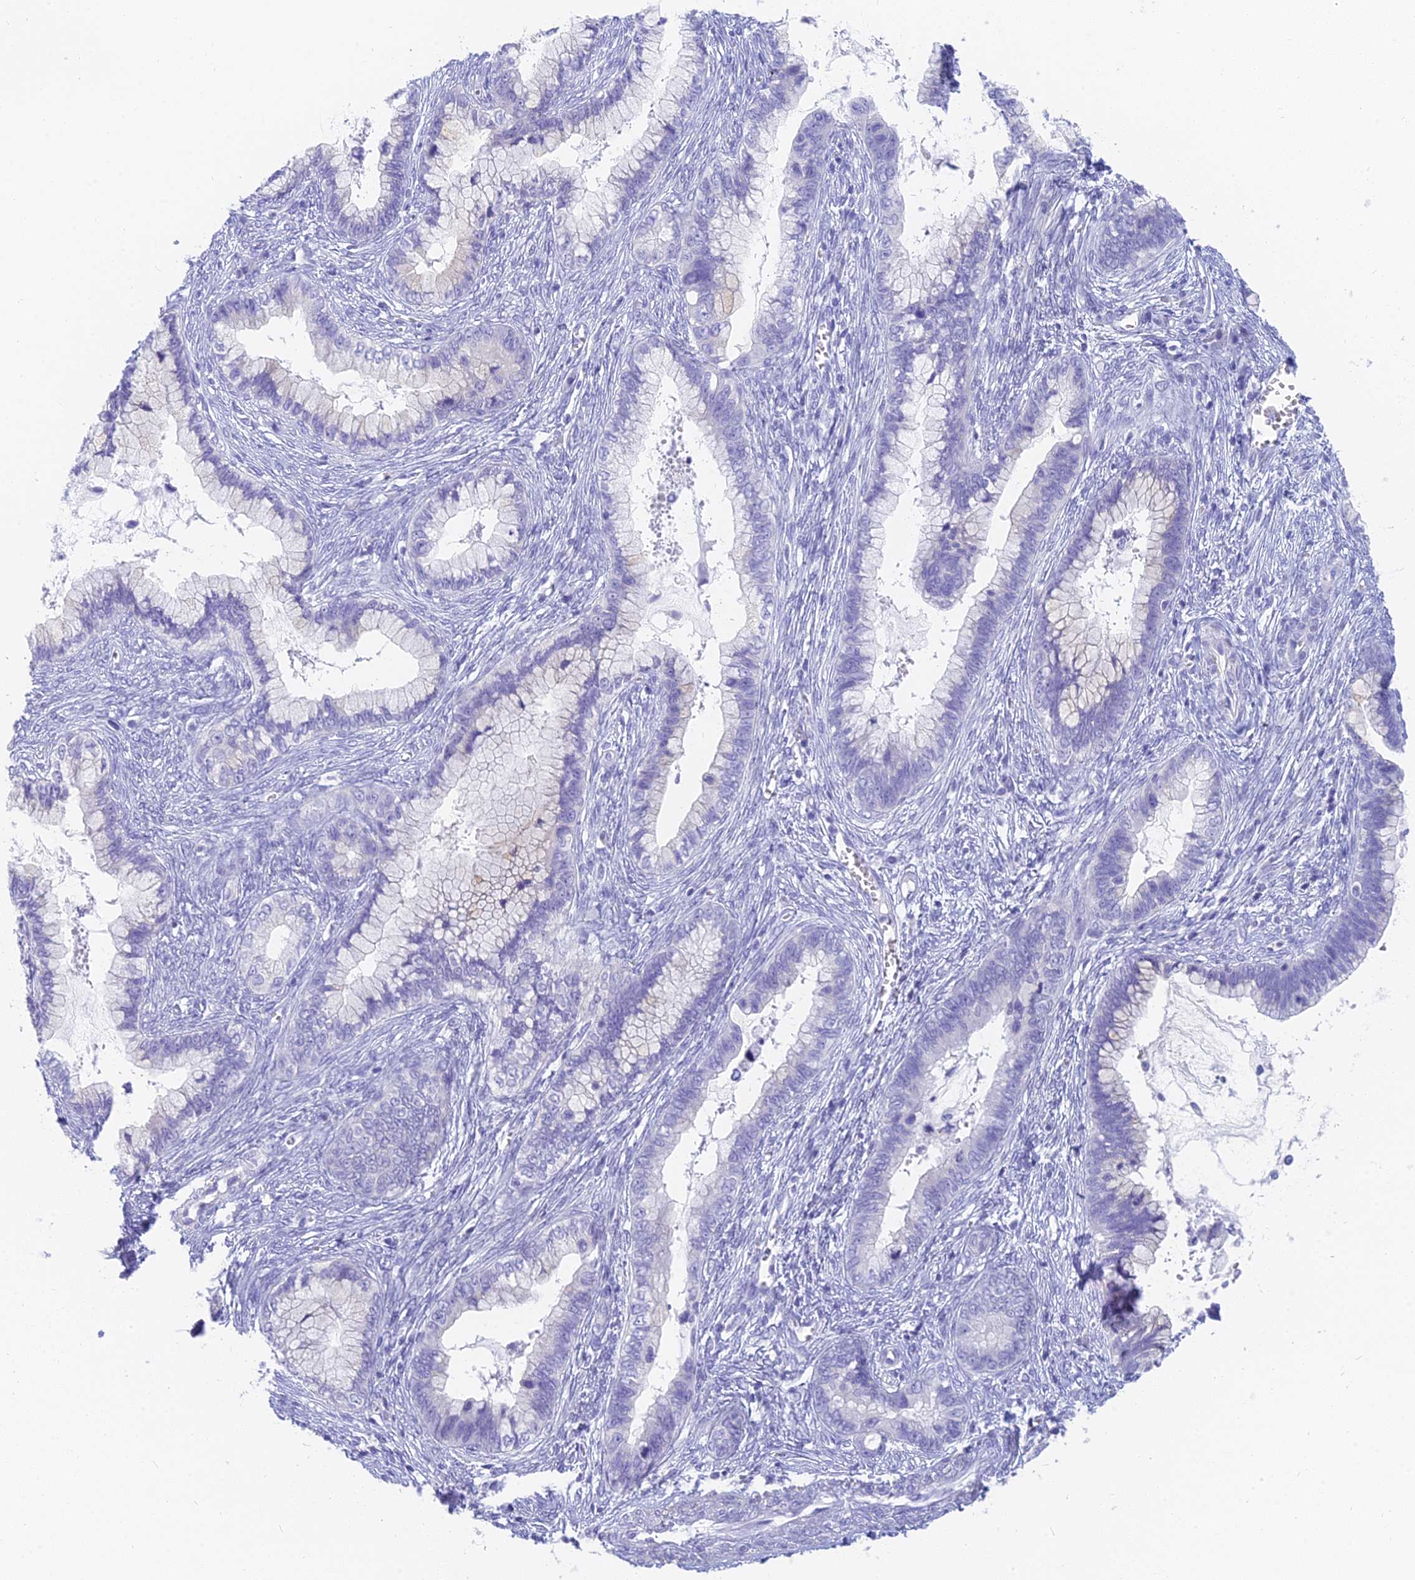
{"staining": {"intensity": "negative", "quantity": "none", "location": "none"}, "tissue": "cervical cancer", "cell_type": "Tumor cells", "image_type": "cancer", "snomed": [{"axis": "morphology", "description": "Adenocarcinoma, NOS"}, {"axis": "topography", "description": "Cervix"}], "caption": "A histopathology image of human cervical adenocarcinoma is negative for staining in tumor cells.", "gene": "SLC36A2", "patient": {"sex": "female", "age": 44}}